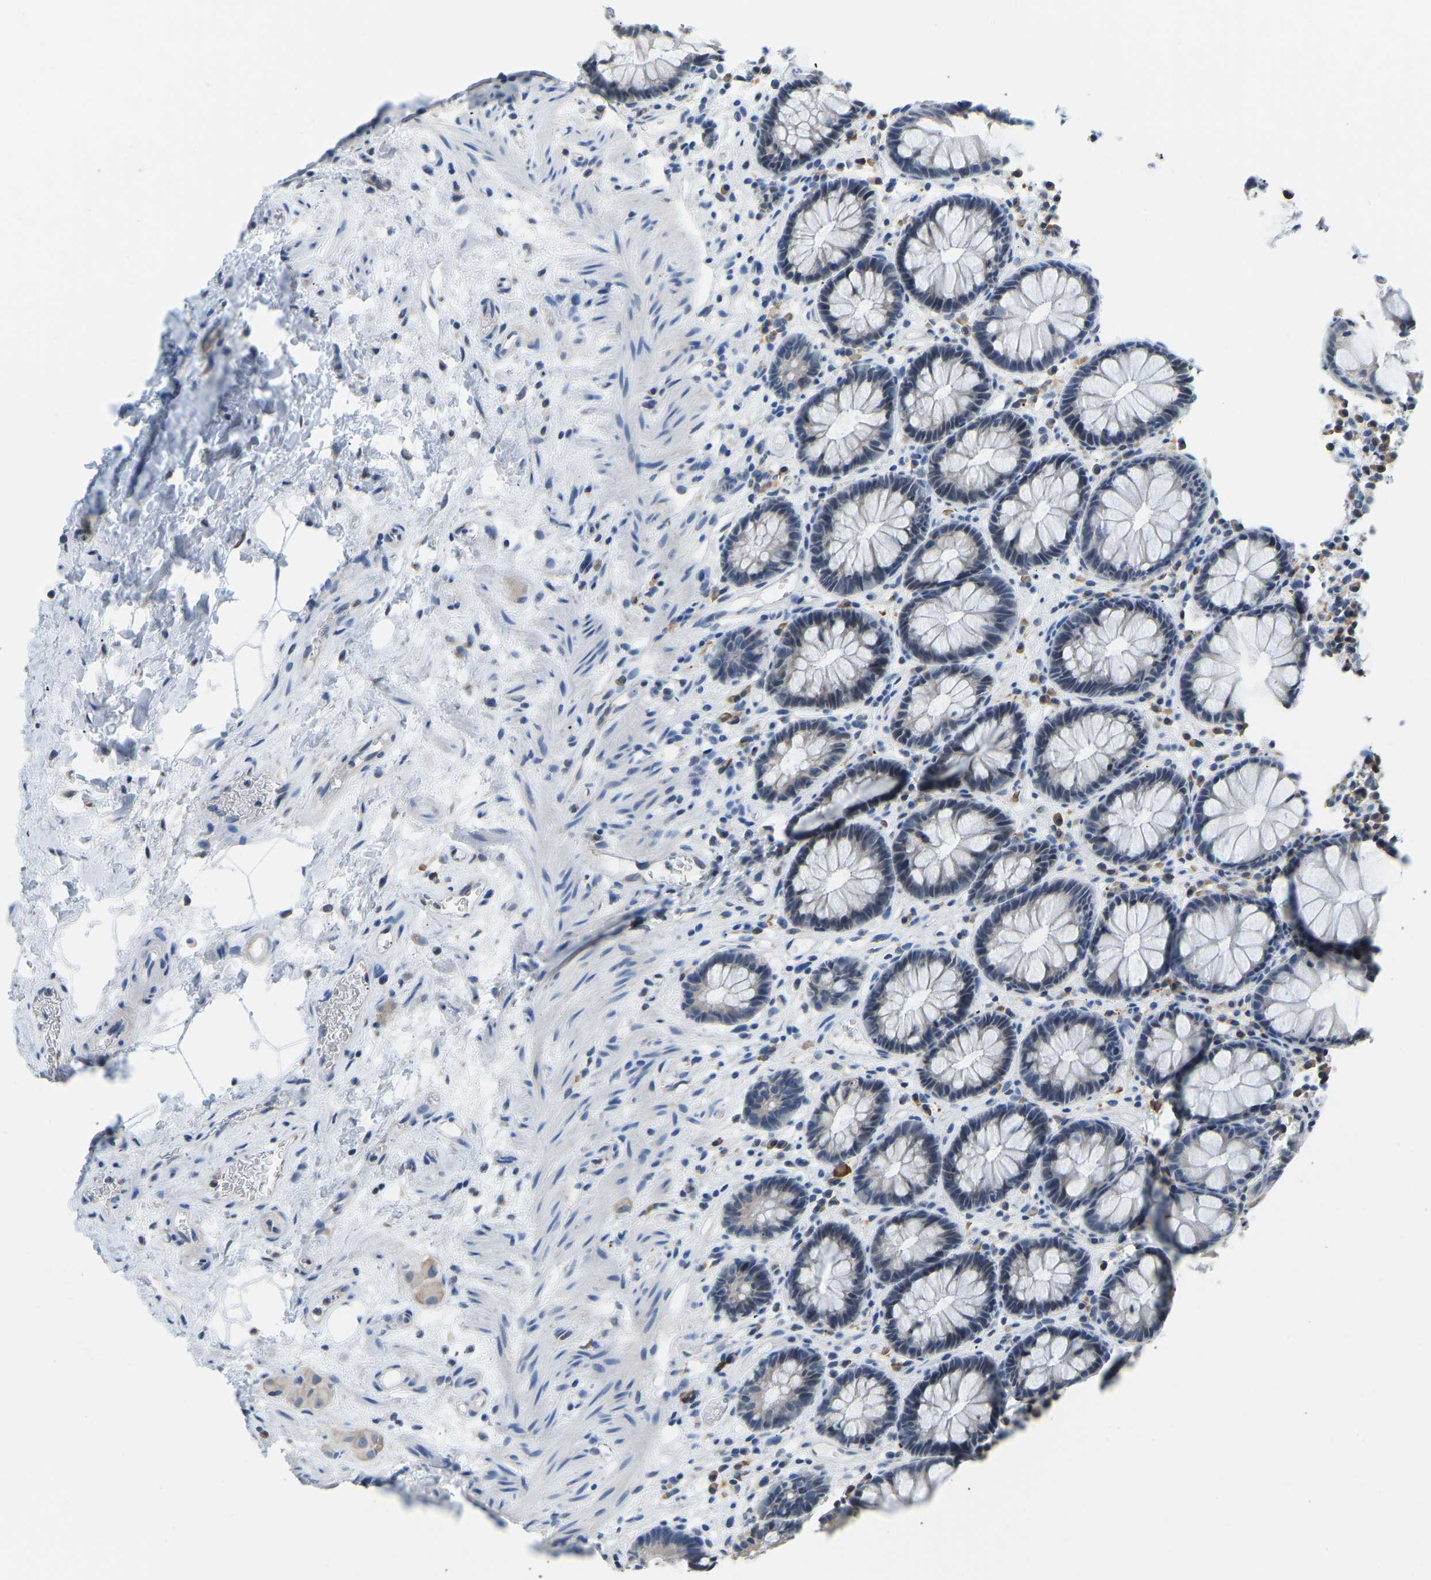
{"staining": {"intensity": "weak", "quantity": "25%-75%", "location": "cytoplasmic/membranous,nuclear"}, "tissue": "rectum", "cell_type": "Glandular cells", "image_type": "normal", "snomed": [{"axis": "morphology", "description": "Normal tissue, NOS"}, {"axis": "topography", "description": "Rectum"}], "caption": "The image demonstrates a brown stain indicating the presence of a protein in the cytoplasmic/membranous,nuclear of glandular cells in rectum. (DAB (3,3'-diaminobenzidine) IHC, brown staining for protein, blue staining for nuclei).", "gene": "VRK1", "patient": {"sex": "male", "age": 64}}